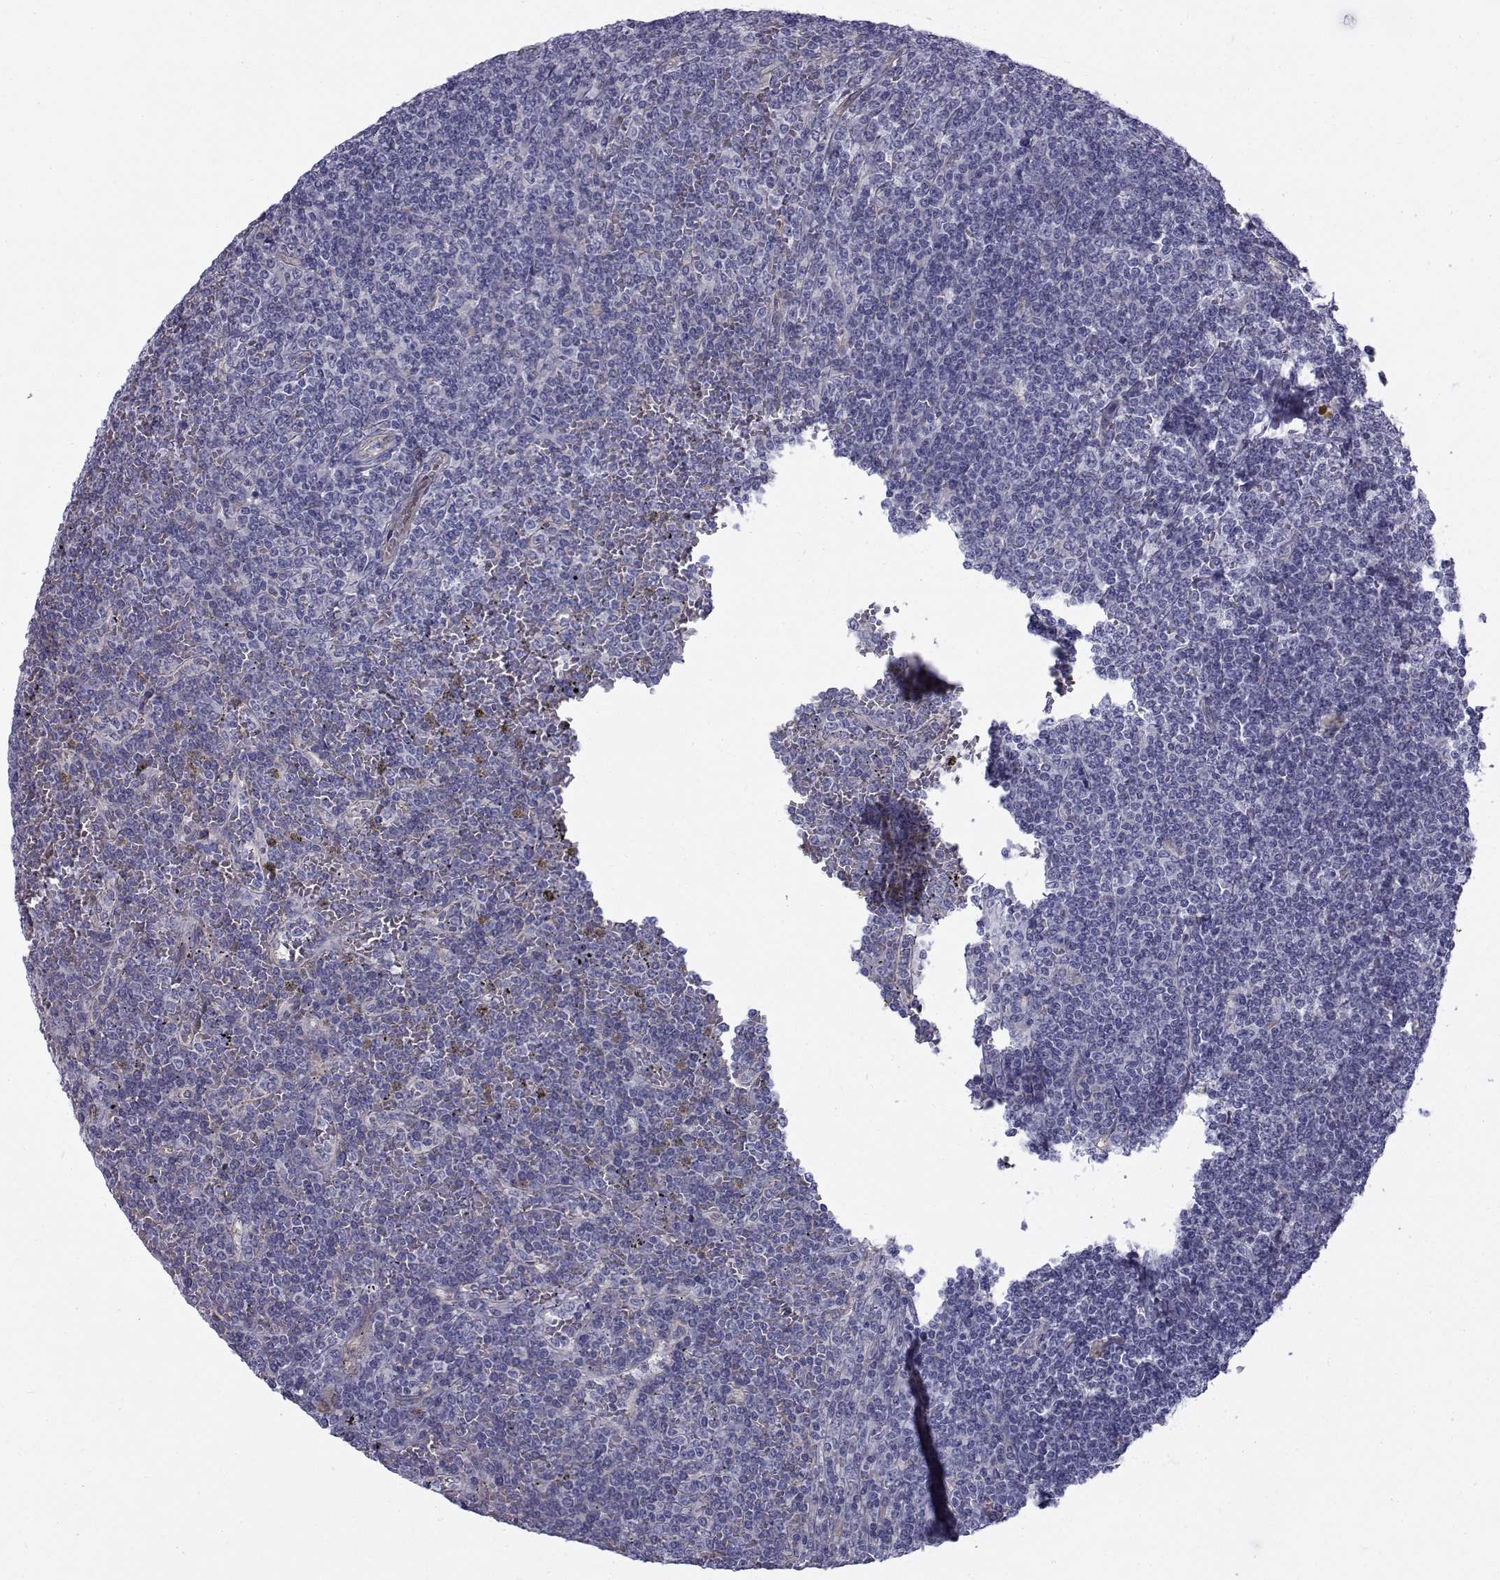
{"staining": {"intensity": "negative", "quantity": "none", "location": "none"}, "tissue": "lymphoma", "cell_type": "Tumor cells", "image_type": "cancer", "snomed": [{"axis": "morphology", "description": "Malignant lymphoma, non-Hodgkin's type, Low grade"}, {"axis": "topography", "description": "Spleen"}], "caption": "DAB immunohistochemical staining of malignant lymphoma, non-Hodgkin's type (low-grade) shows no significant staining in tumor cells.", "gene": "QPCT", "patient": {"sex": "female", "age": 19}}